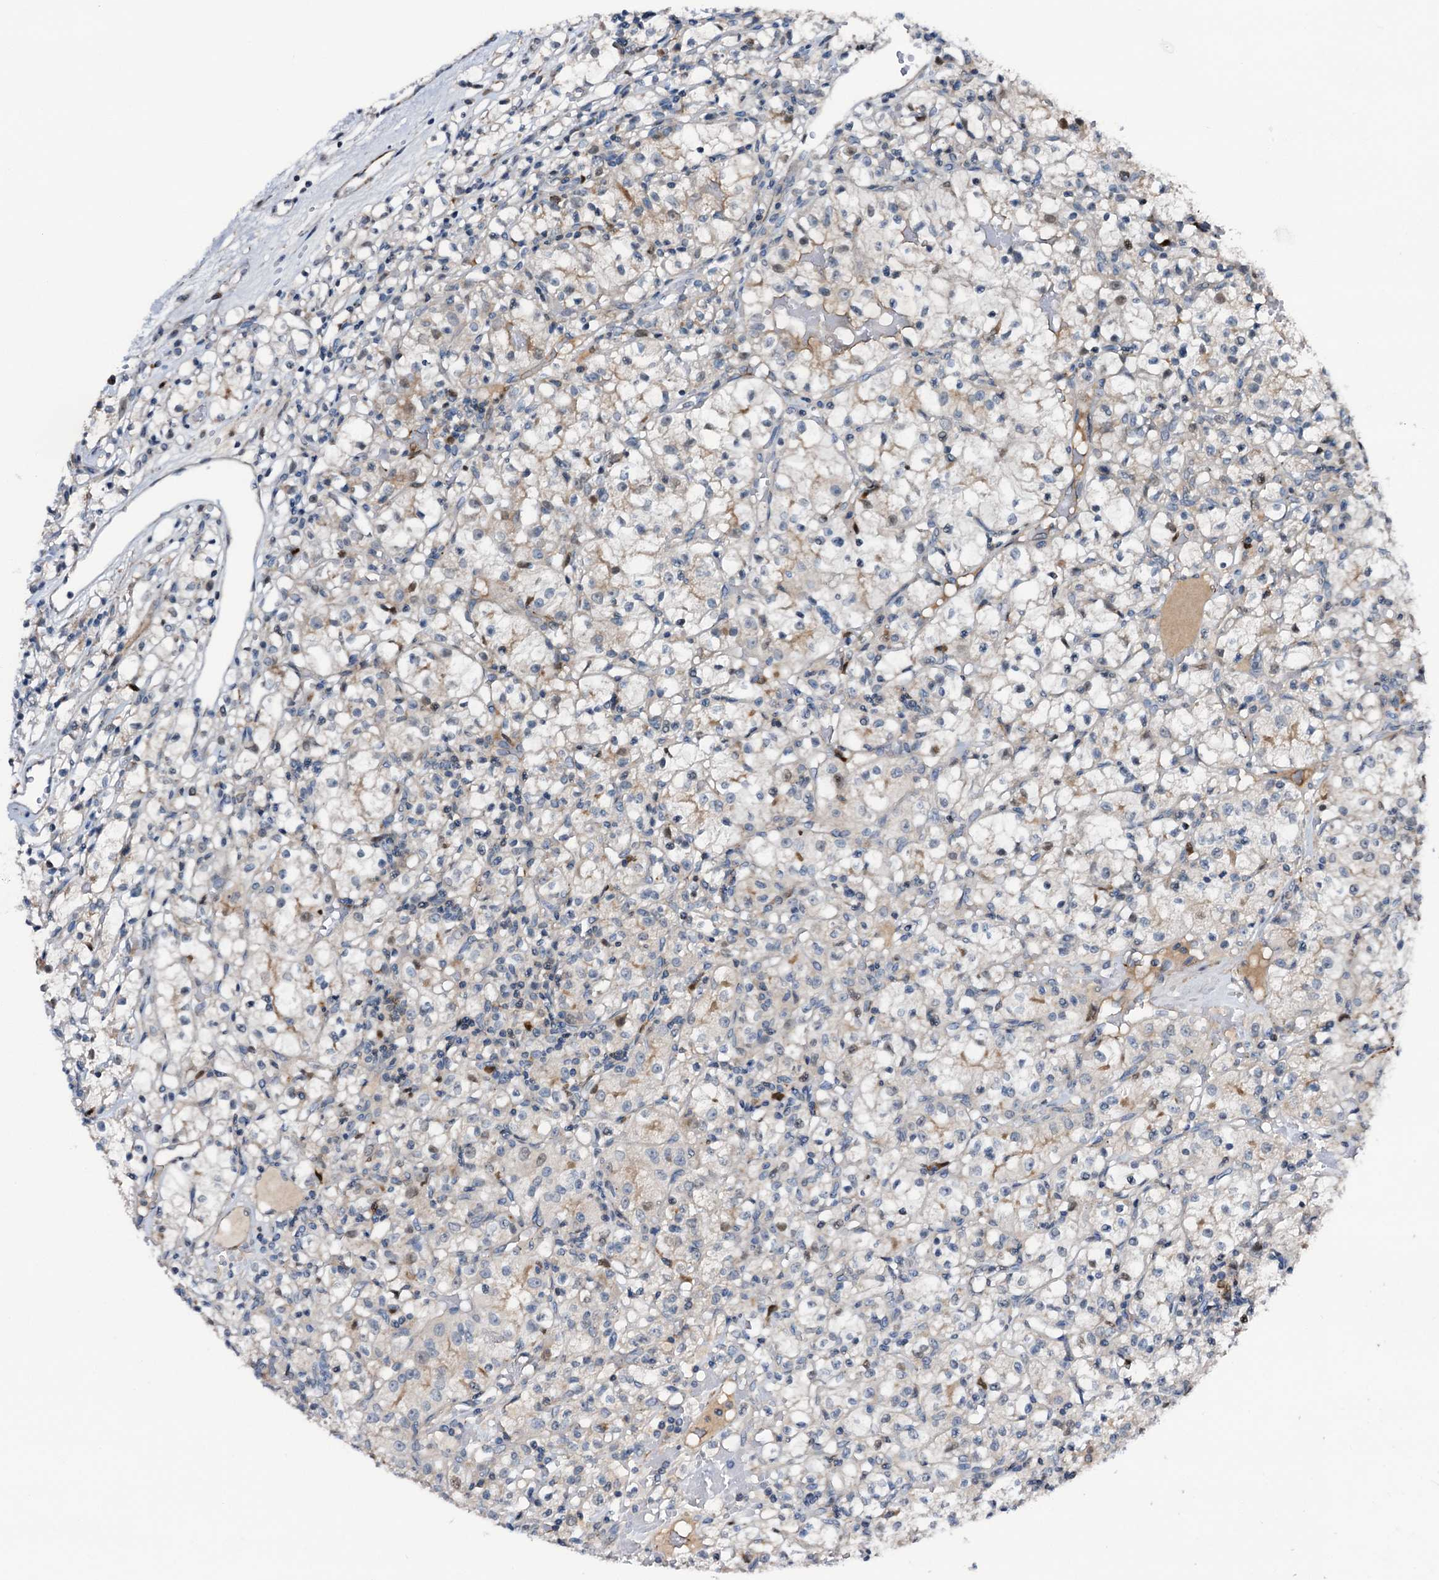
{"staining": {"intensity": "negative", "quantity": "none", "location": "none"}, "tissue": "renal cancer", "cell_type": "Tumor cells", "image_type": "cancer", "snomed": [{"axis": "morphology", "description": "Adenocarcinoma, NOS"}, {"axis": "topography", "description": "Kidney"}], "caption": "Immunohistochemistry photomicrograph of renal adenocarcinoma stained for a protein (brown), which exhibits no positivity in tumor cells.", "gene": "NCAPD2", "patient": {"sex": "female", "age": 59}}